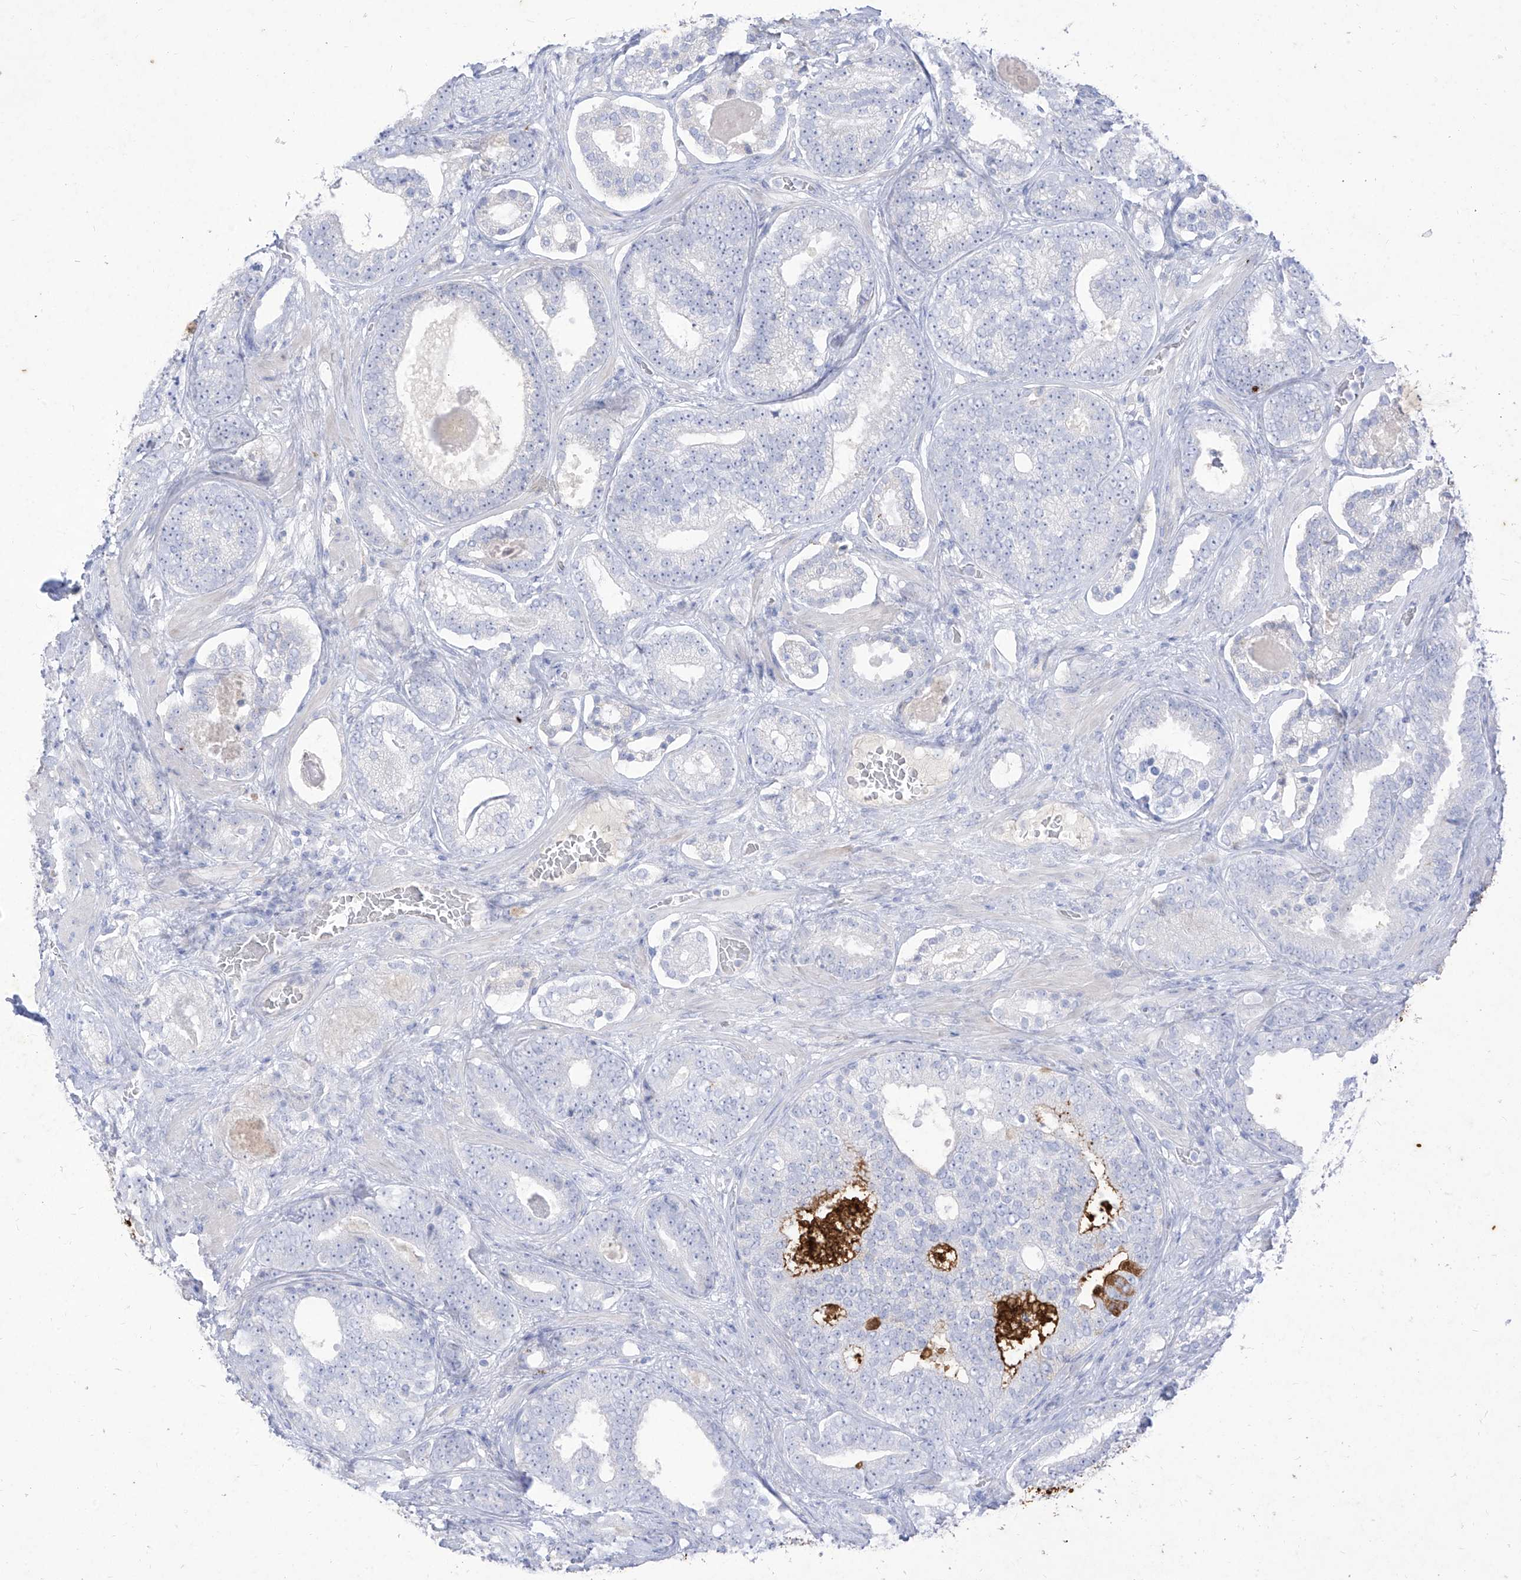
{"staining": {"intensity": "negative", "quantity": "none", "location": "none"}, "tissue": "prostate cancer", "cell_type": "Tumor cells", "image_type": "cancer", "snomed": [{"axis": "morphology", "description": "Adenocarcinoma, High grade"}, {"axis": "topography", "description": "Prostate"}], "caption": "Immunohistochemistry (IHC) image of human prostate cancer (high-grade adenocarcinoma) stained for a protein (brown), which reveals no positivity in tumor cells.", "gene": "TGM4", "patient": {"sex": "male", "age": 60}}